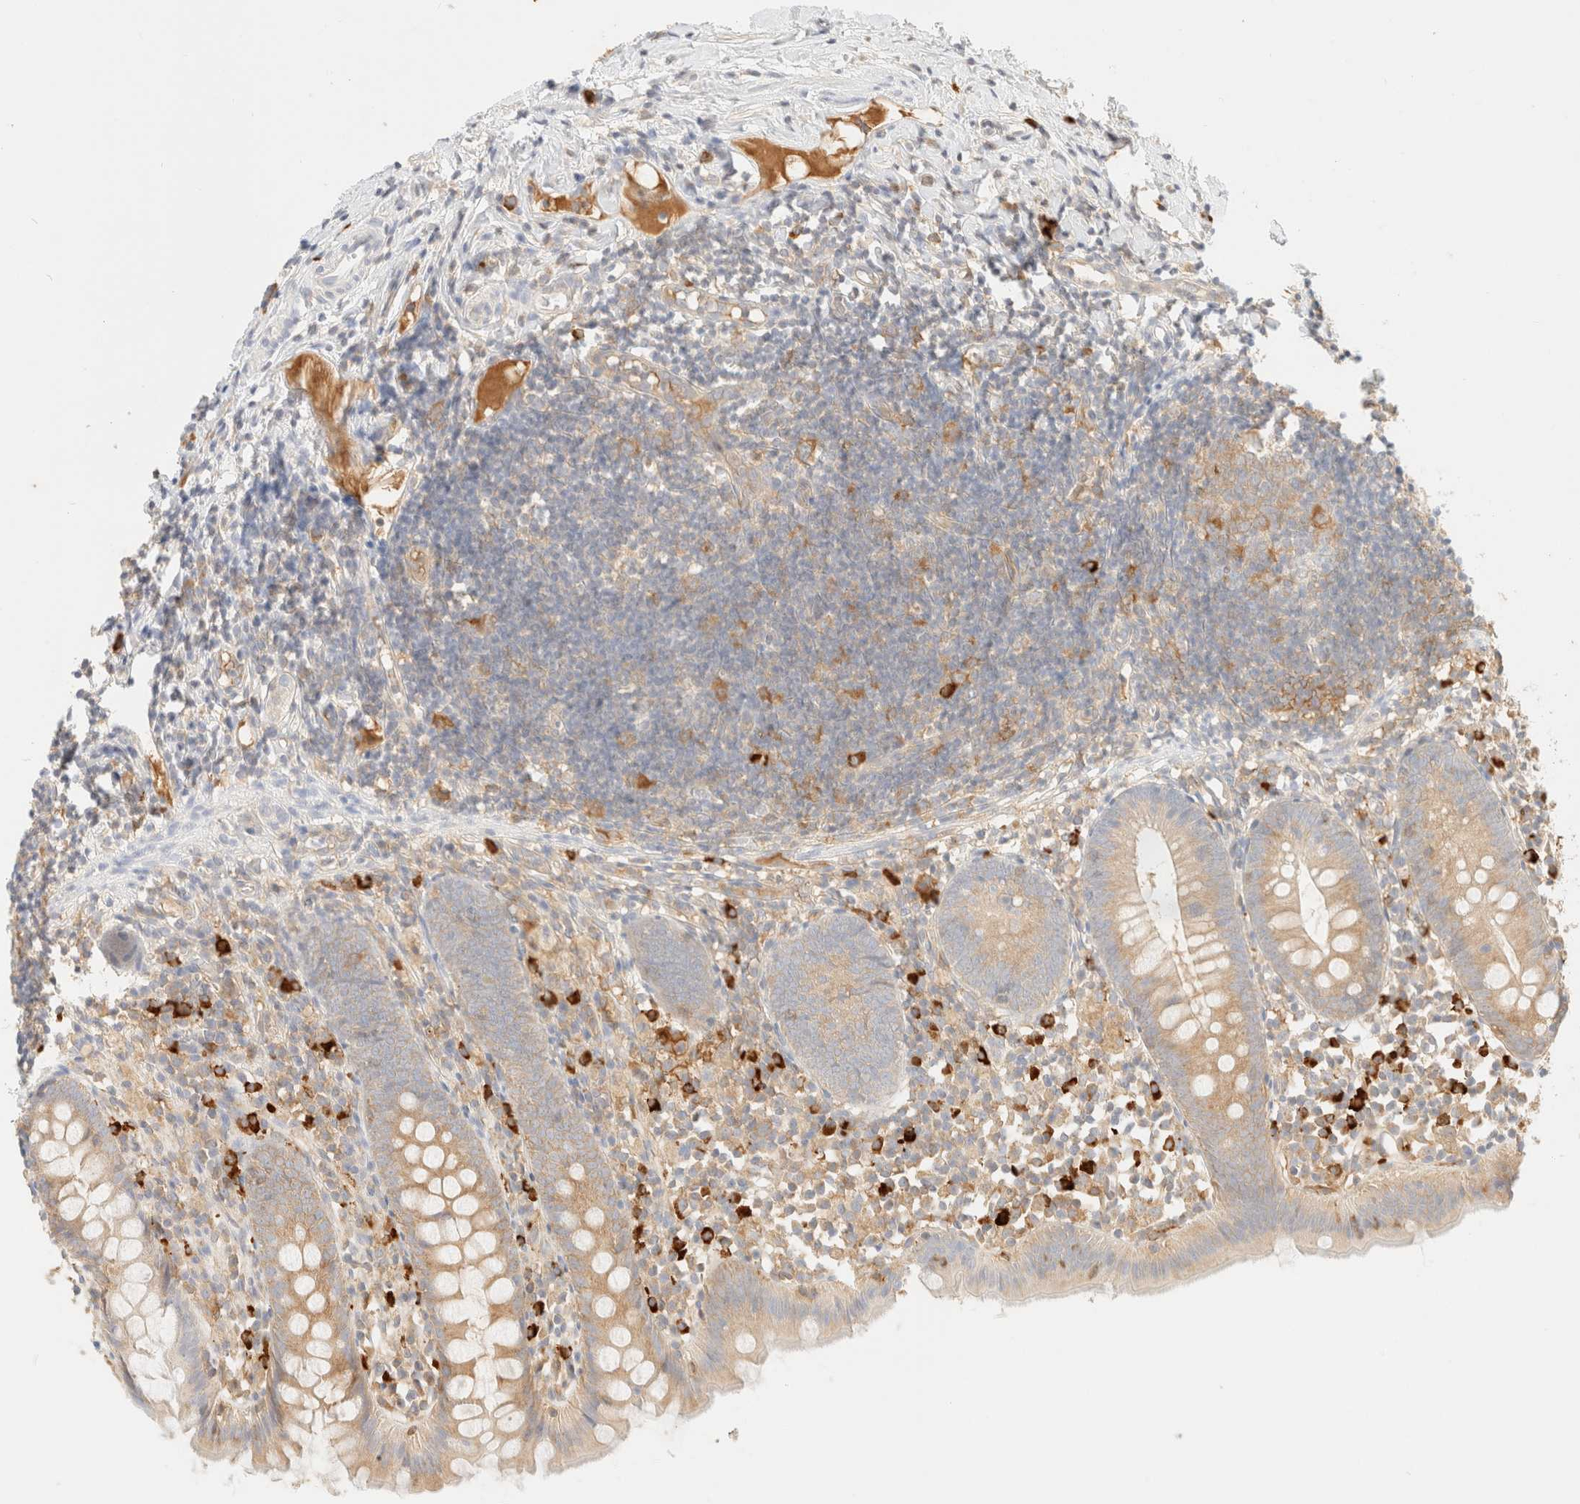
{"staining": {"intensity": "weak", "quantity": "25%-75%", "location": "cytoplasmic/membranous"}, "tissue": "appendix", "cell_type": "Glandular cells", "image_type": "normal", "snomed": [{"axis": "morphology", "description": "Normal tissue, NOS"}, {"axis": "topography", "description": "Appendix"}], "caption": "High-power microscopy captured an immunohistochemistry photomicrograph of unremarkable appendix, revealing weak cytoplasmic/membranous staining in approximately 25%-75% of glandular cells.", "gene": "FHOD1", "patient": {"sex": "female", "age": 20}}